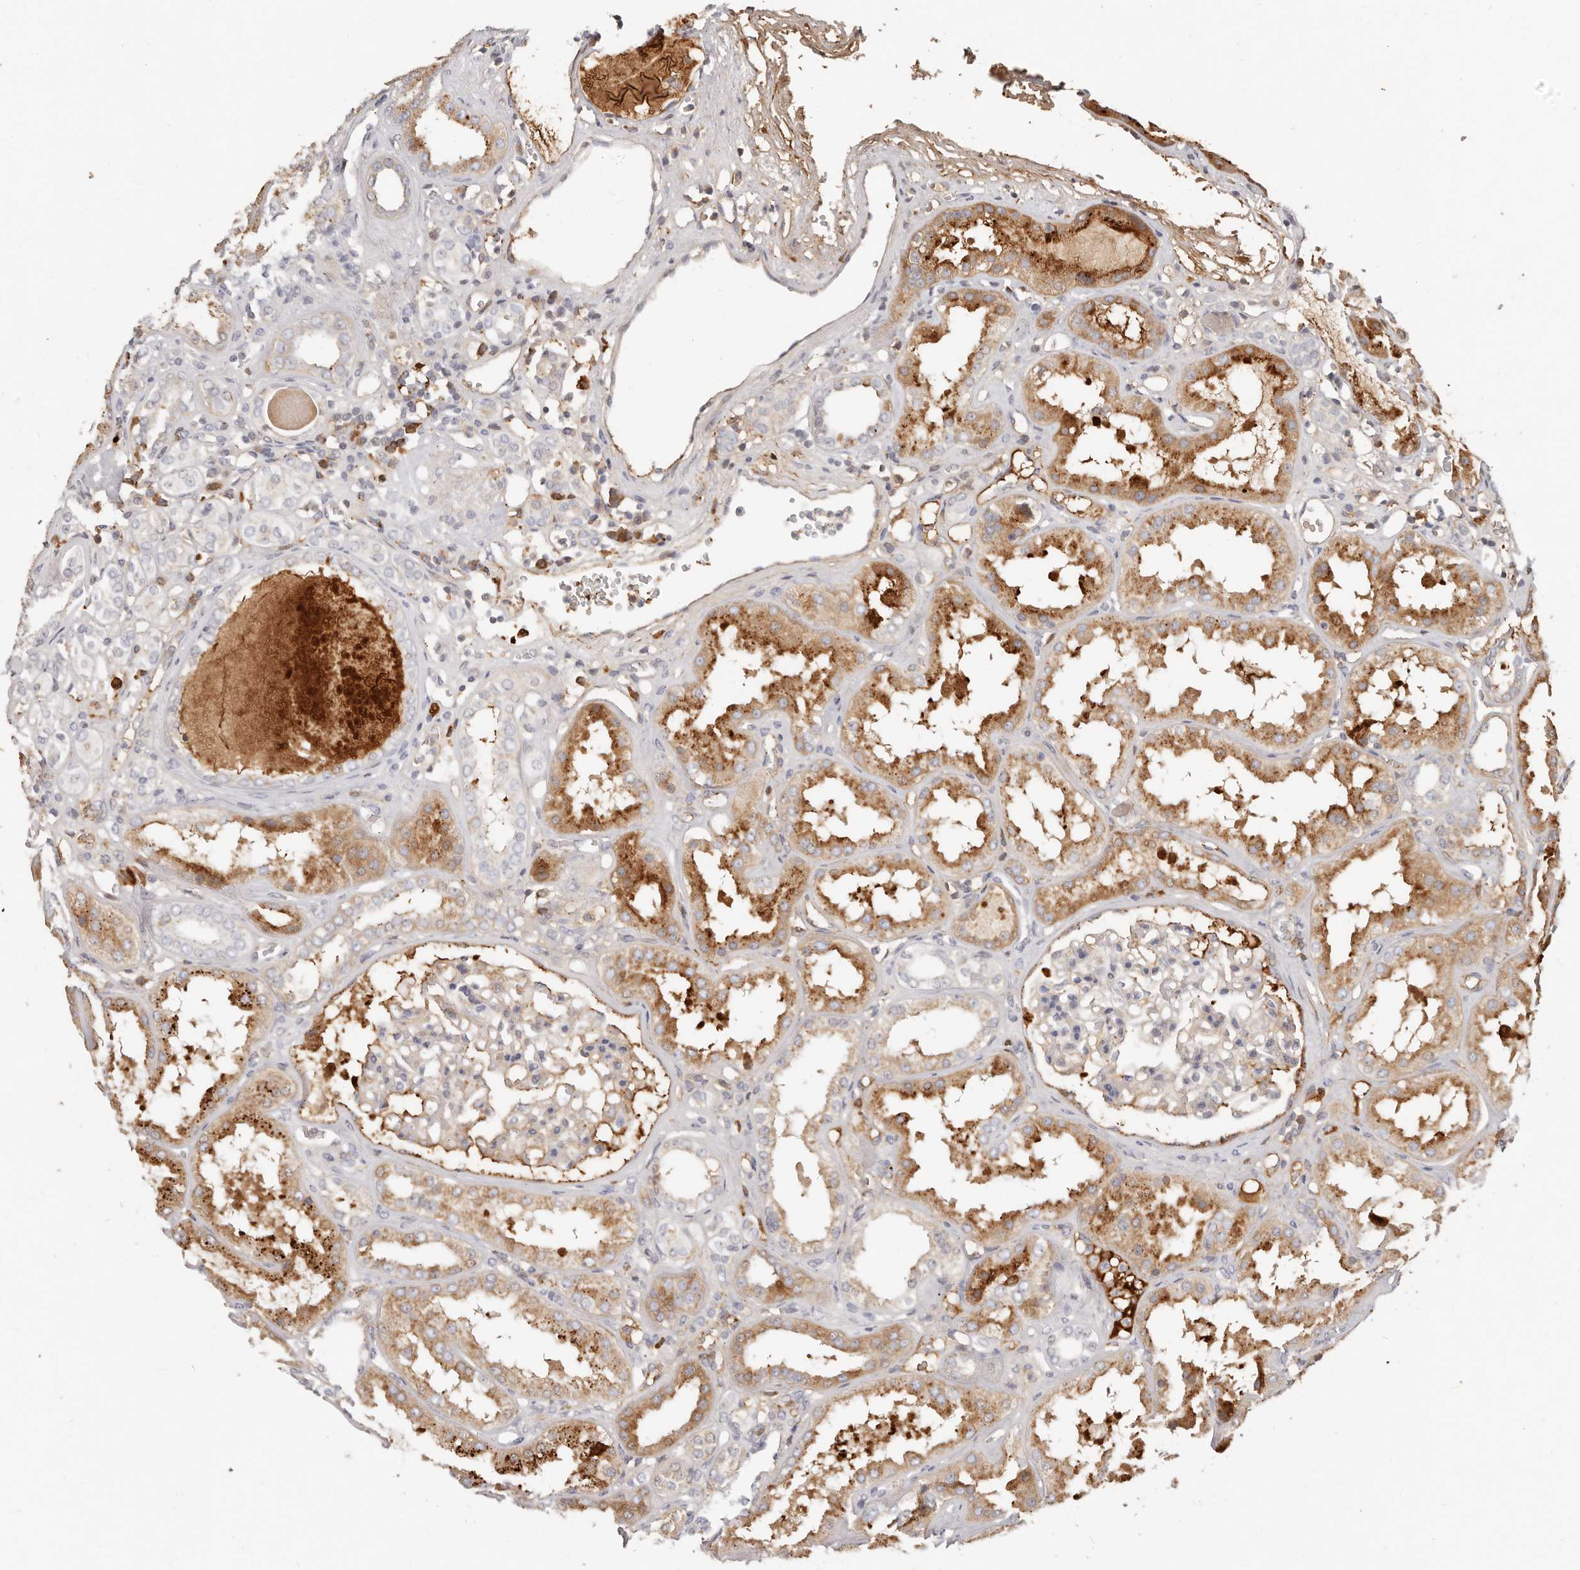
{"staining": {"intensity": "weak", "quantity": "<25%", "location": "cytoplasmic/membranous"}, "tissue": "kidney", "cell_type": "Cells in glomeruli", "image_type": "normal", "snomed": [{"axis": "morphology", "description": "Normal tissue, NOS"}, {"axis": "topography", "description": "Kidney"}], "caption": "Immunohistochemistry (IHC) of unremarkable human kidney displays no staining in cells in glomeruli.", "gene": "MTFR2", "patient": {"sex": "female", "age": 56}}